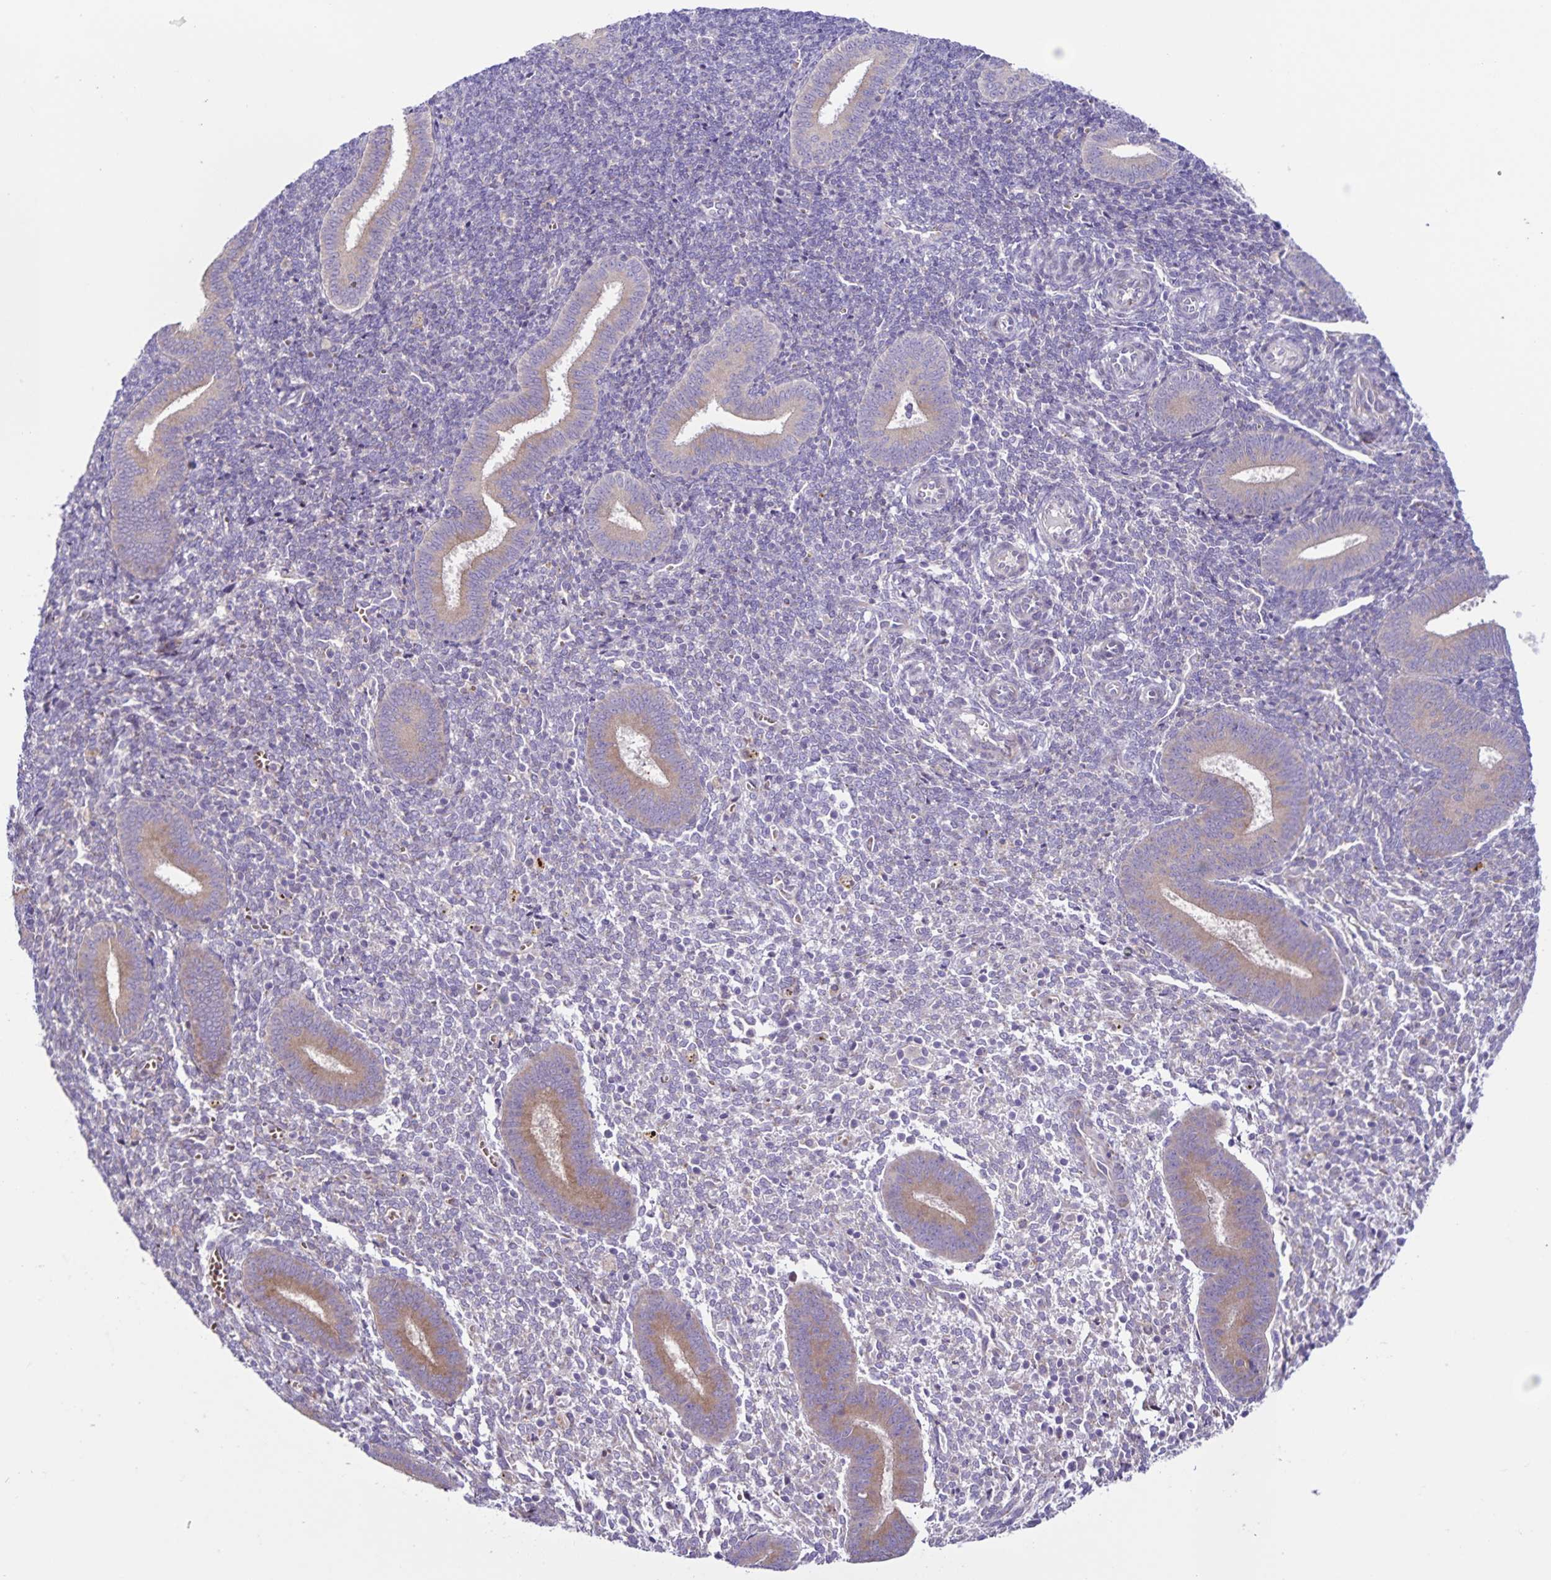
{"staining": {"intensity": "negative", "quantity": "none", "location": "none"}, "tissue": "endometrium", "cell_type": "Cells in endometrial stroma", "image_type": "normal", "snomed": [{"axis": "morphology", "description": "Normal tissue, NOS"}, {"axis": "topography", "description": "Endometrium"}], "caption": "IHC of benign human endometrium shows no positivity in cells in endometrial stroma.", "gene": "RNFT2", "patient": {"sex": "female", "age": 25}}